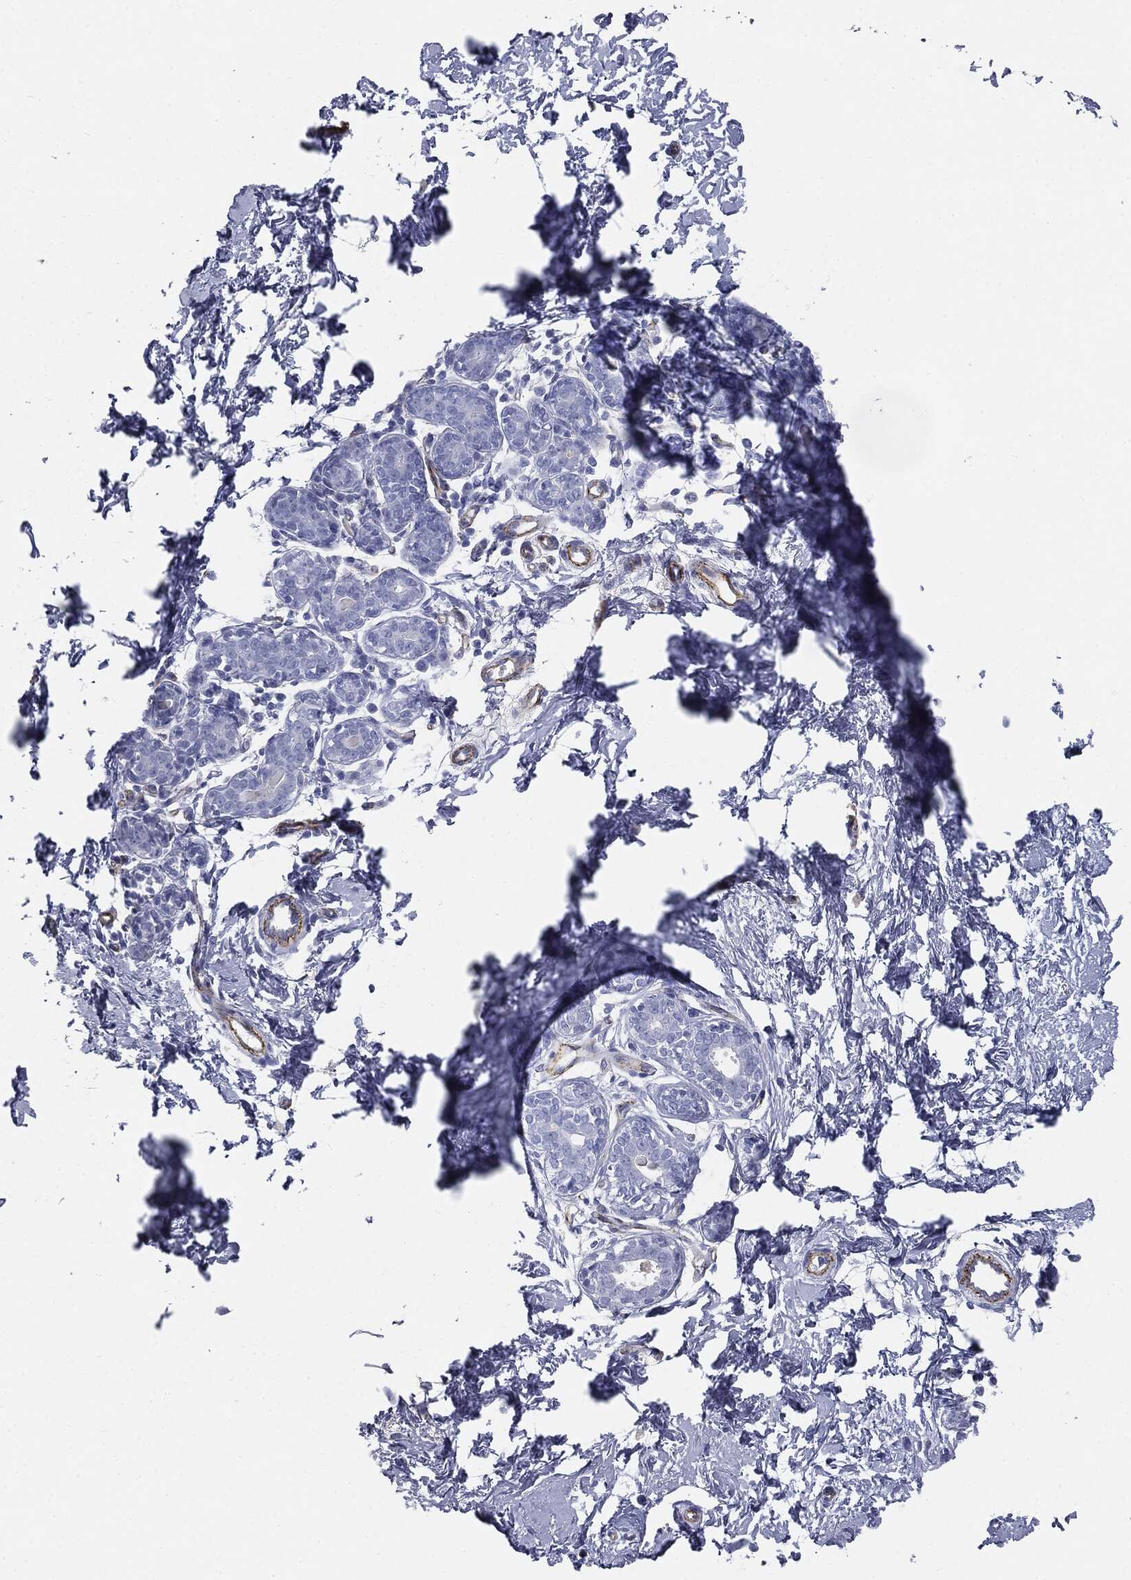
{"staining": {"intensity": "negative", "quantity": "none", "location": "none"}, "tissue": "breast", "cell_type": "Adipocytes", "image_type": "normal", "snomed": [{"axis": "morphology", "description": "Normal tissue, NOS"}, {"axis": "topography", "description": "Breast"}], "caption": "High magnification brightfield microscopy of normal breast stained with DAB (brown) and counterstained with hematoxylin (blue): adipocytes show no significant expression. Nuclei are stained in blue.", "gene": "MUC5AC", "patient": {"sex": "female", "age": 37}}